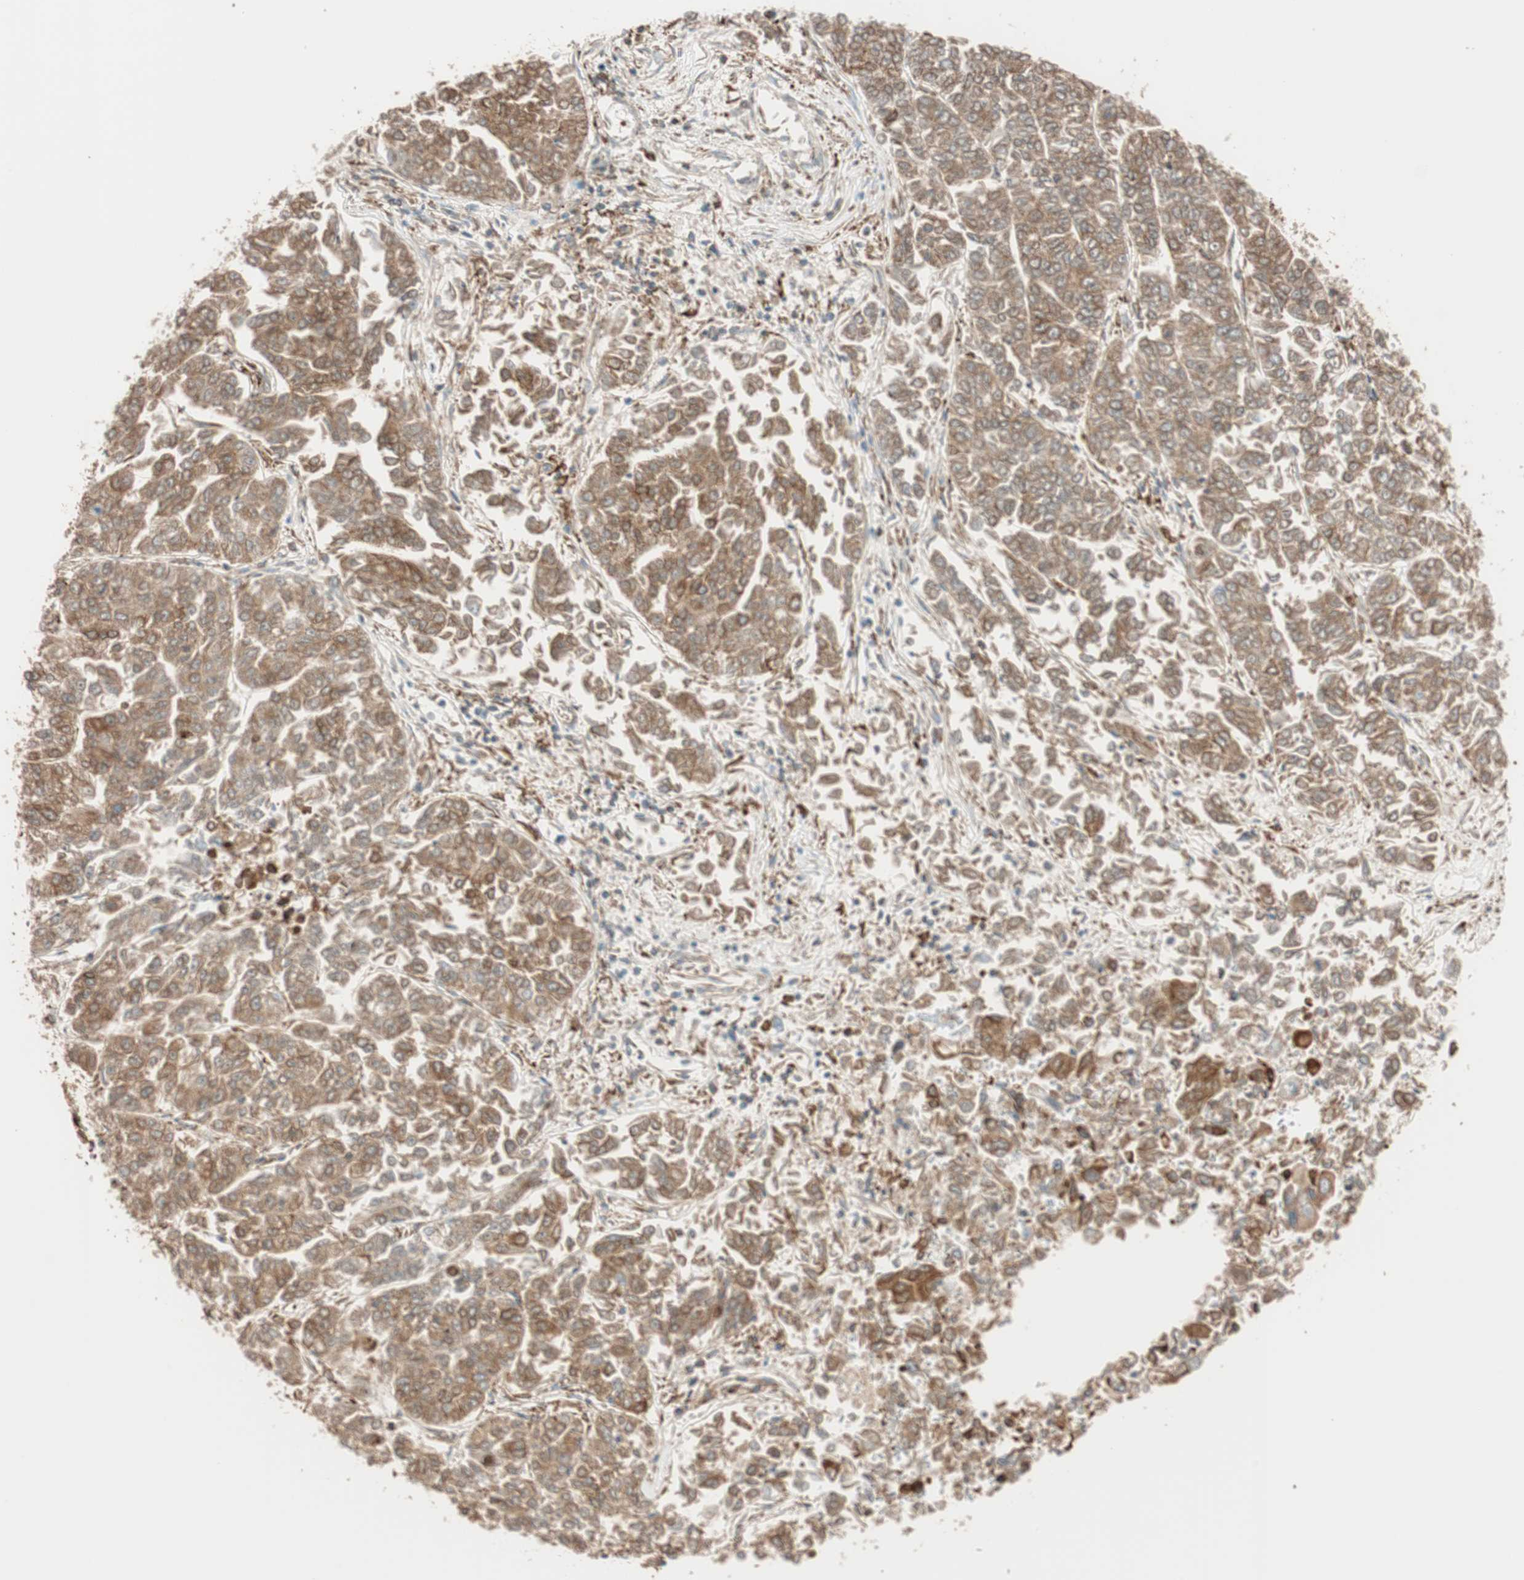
{"staining": {"intensity": "moderate", "quantity": ">75%", "location": "cytoplasmic/membranous"}, "tissue": "lung cancer", "cell_type": "Tumor cells", "image_type": "cancer", "snomed": [{"axis": "morphology", "description": "Adenocarcinoma, NOS"}, {"axis": "topography", "description": "Lung"}], "caption": "The micrograph reveals immunohistochemical staining of lung adenocarcinoma. There is moderate cytoplasmic/membranous staining is seen in about >75% of tumor cells. Using DAB (brown) and hematoxylin (blue) stains, captured at high magnification using brightfield microscopy.", "gene": "PRKCSH", "patient": {"sex": "male", "age": 84}}